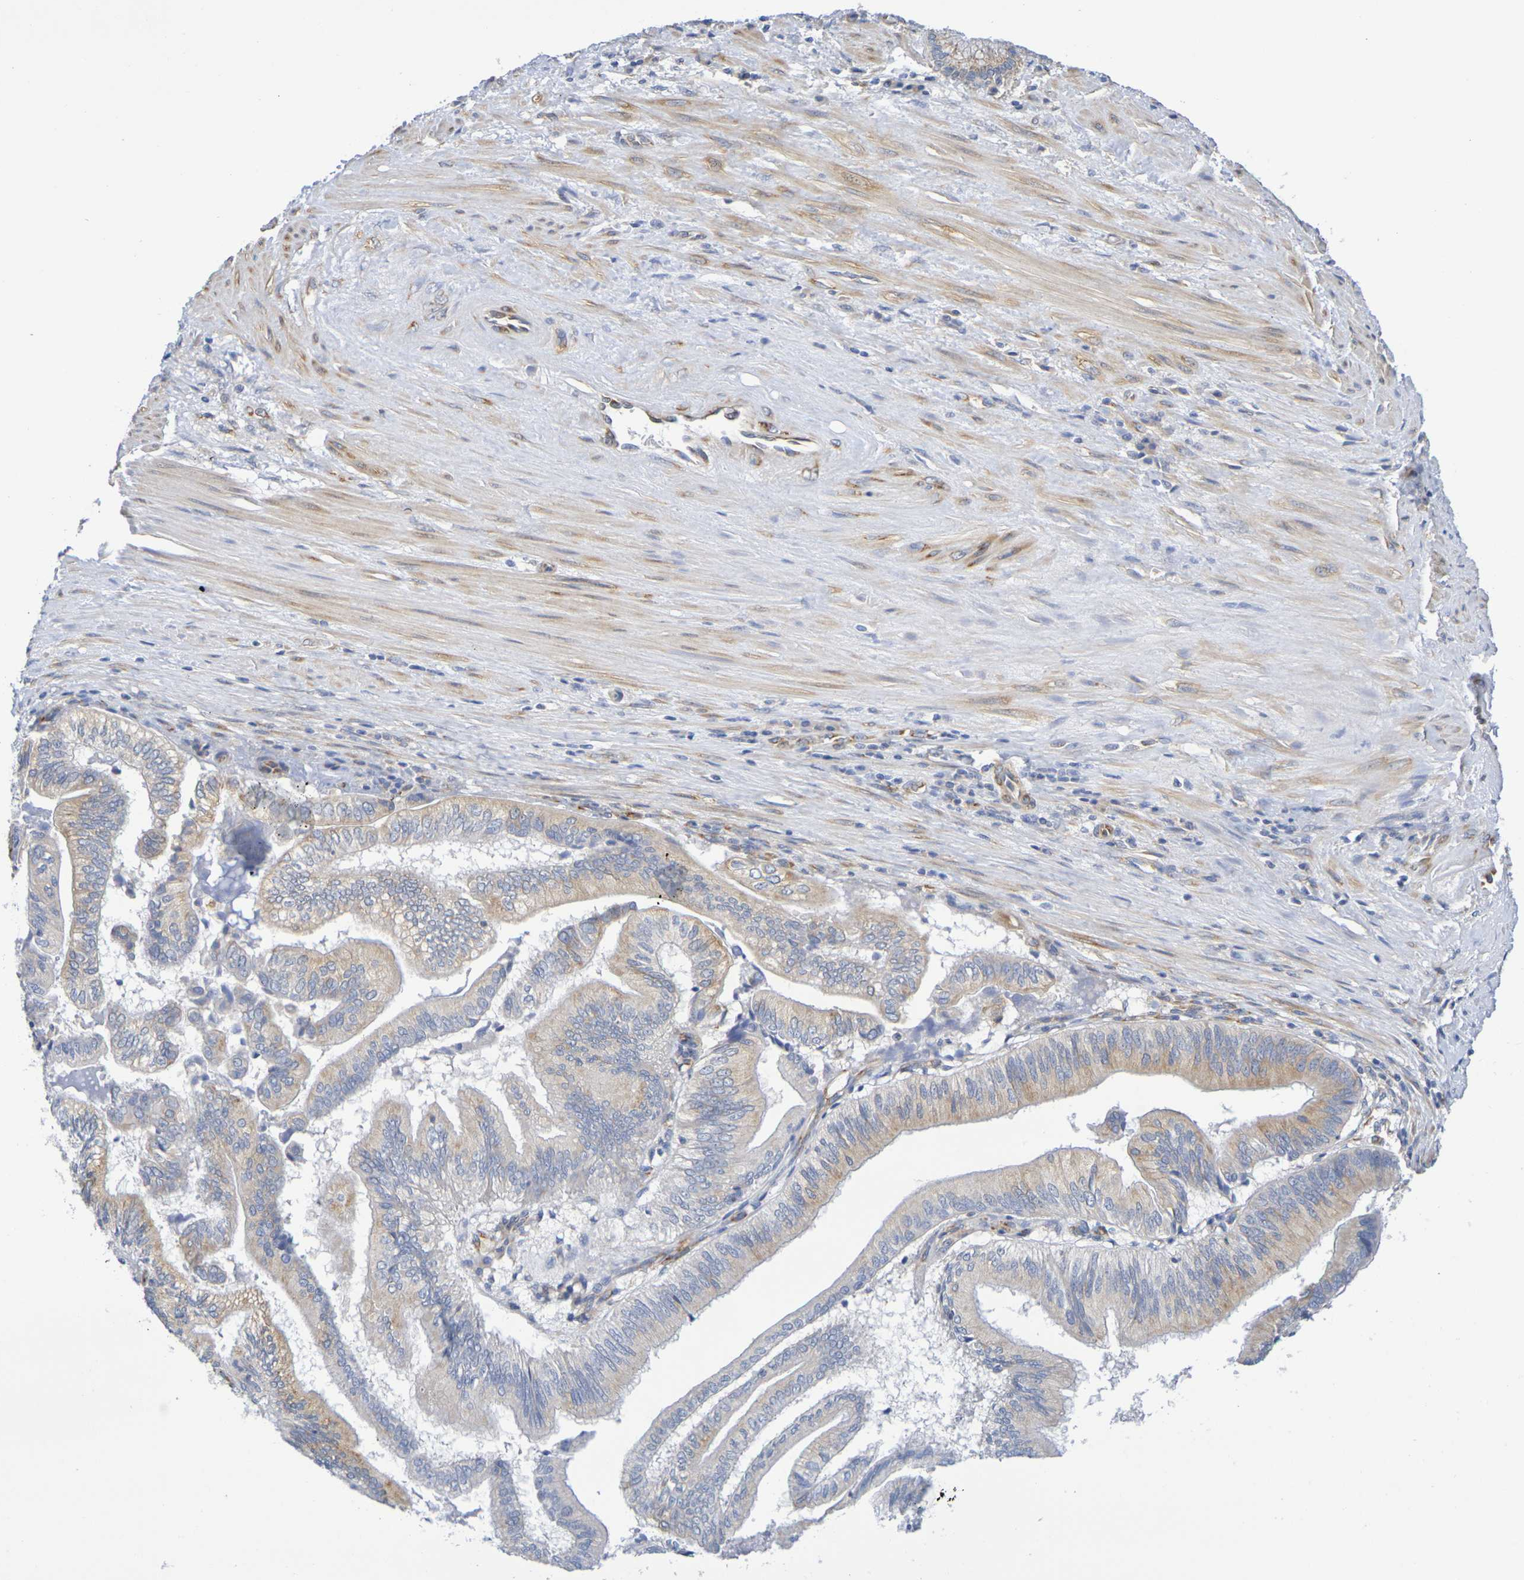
{"staining": {"intensity": "weak", "quantity": ">75%", "location": "cytoplasmic/membranous"}, "tissue": "pancreatic cancer", "cell_type": "Tumor cells", "image_type": "cancer", "snomed": [{"axis": "morphology", "description": "Adenocarcinoma, NOS"}, {"axis": "topography", "description": "Pancreas"}], "caption": "Protein analysis of pancreatic cancer (adenocarcinoma) tissue reveals weak cytoplasmic/membranous expression in about >75% of tumor cells.", "gene": "TMCC3", "patient": {"sex": "male", "age": 82}}